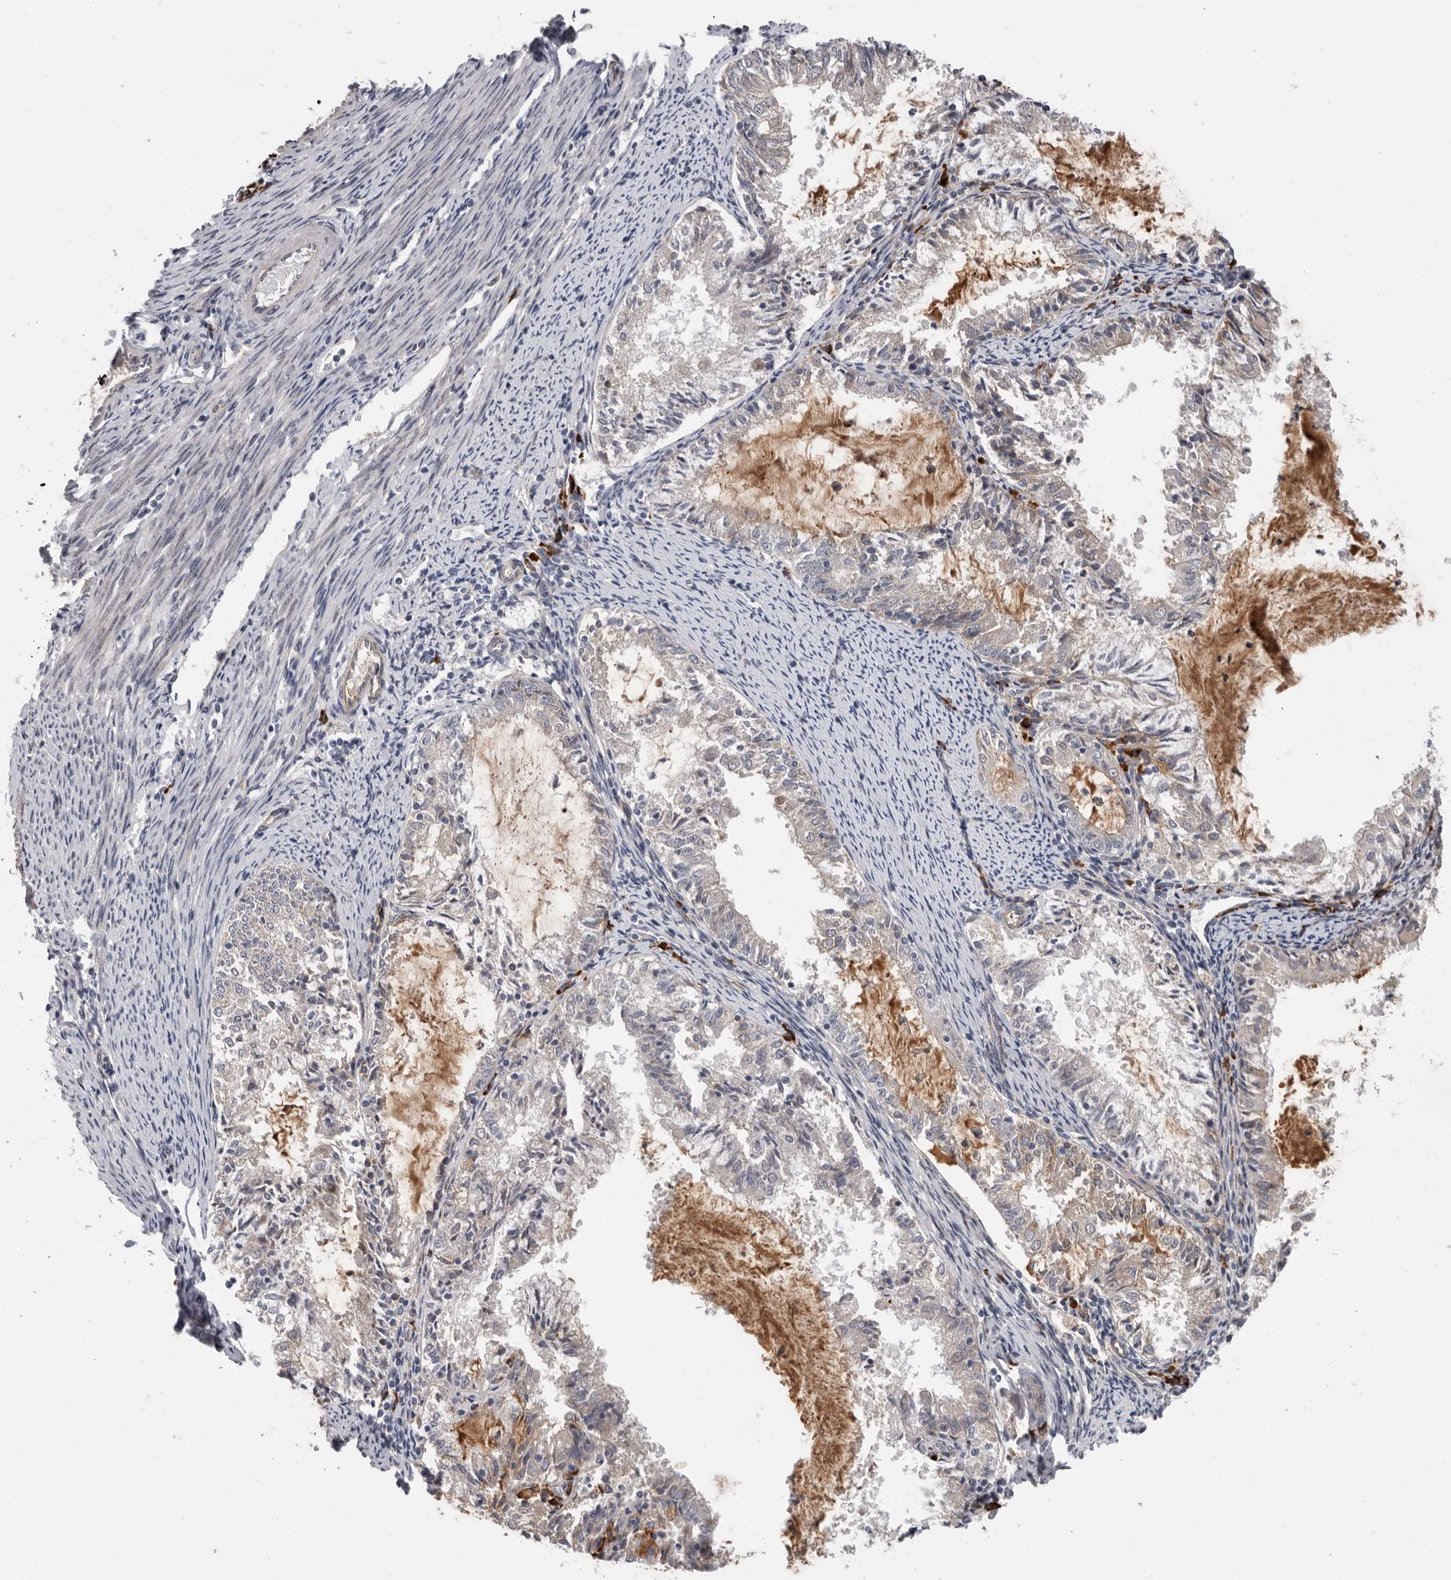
{"staining": {"intensity": "negative", "quantity": "none", "location": "none"}, "tissue": "endometrial cancer", "cell_type": "Tumor cells", "image_type": "cancer", "snomed": [{"axis": "morphology", "description": "Adenocarcinoma, NOS"}, {"axis": "topography", "description": "Endometrium"}], "caption": "The photomicrograph reveals no significant positivity in tumor cells of endometrial cancer. Nuclei are stained in blue.", "gene": "ATXN3L", "patient": {"sex": "female", "age": 57}}